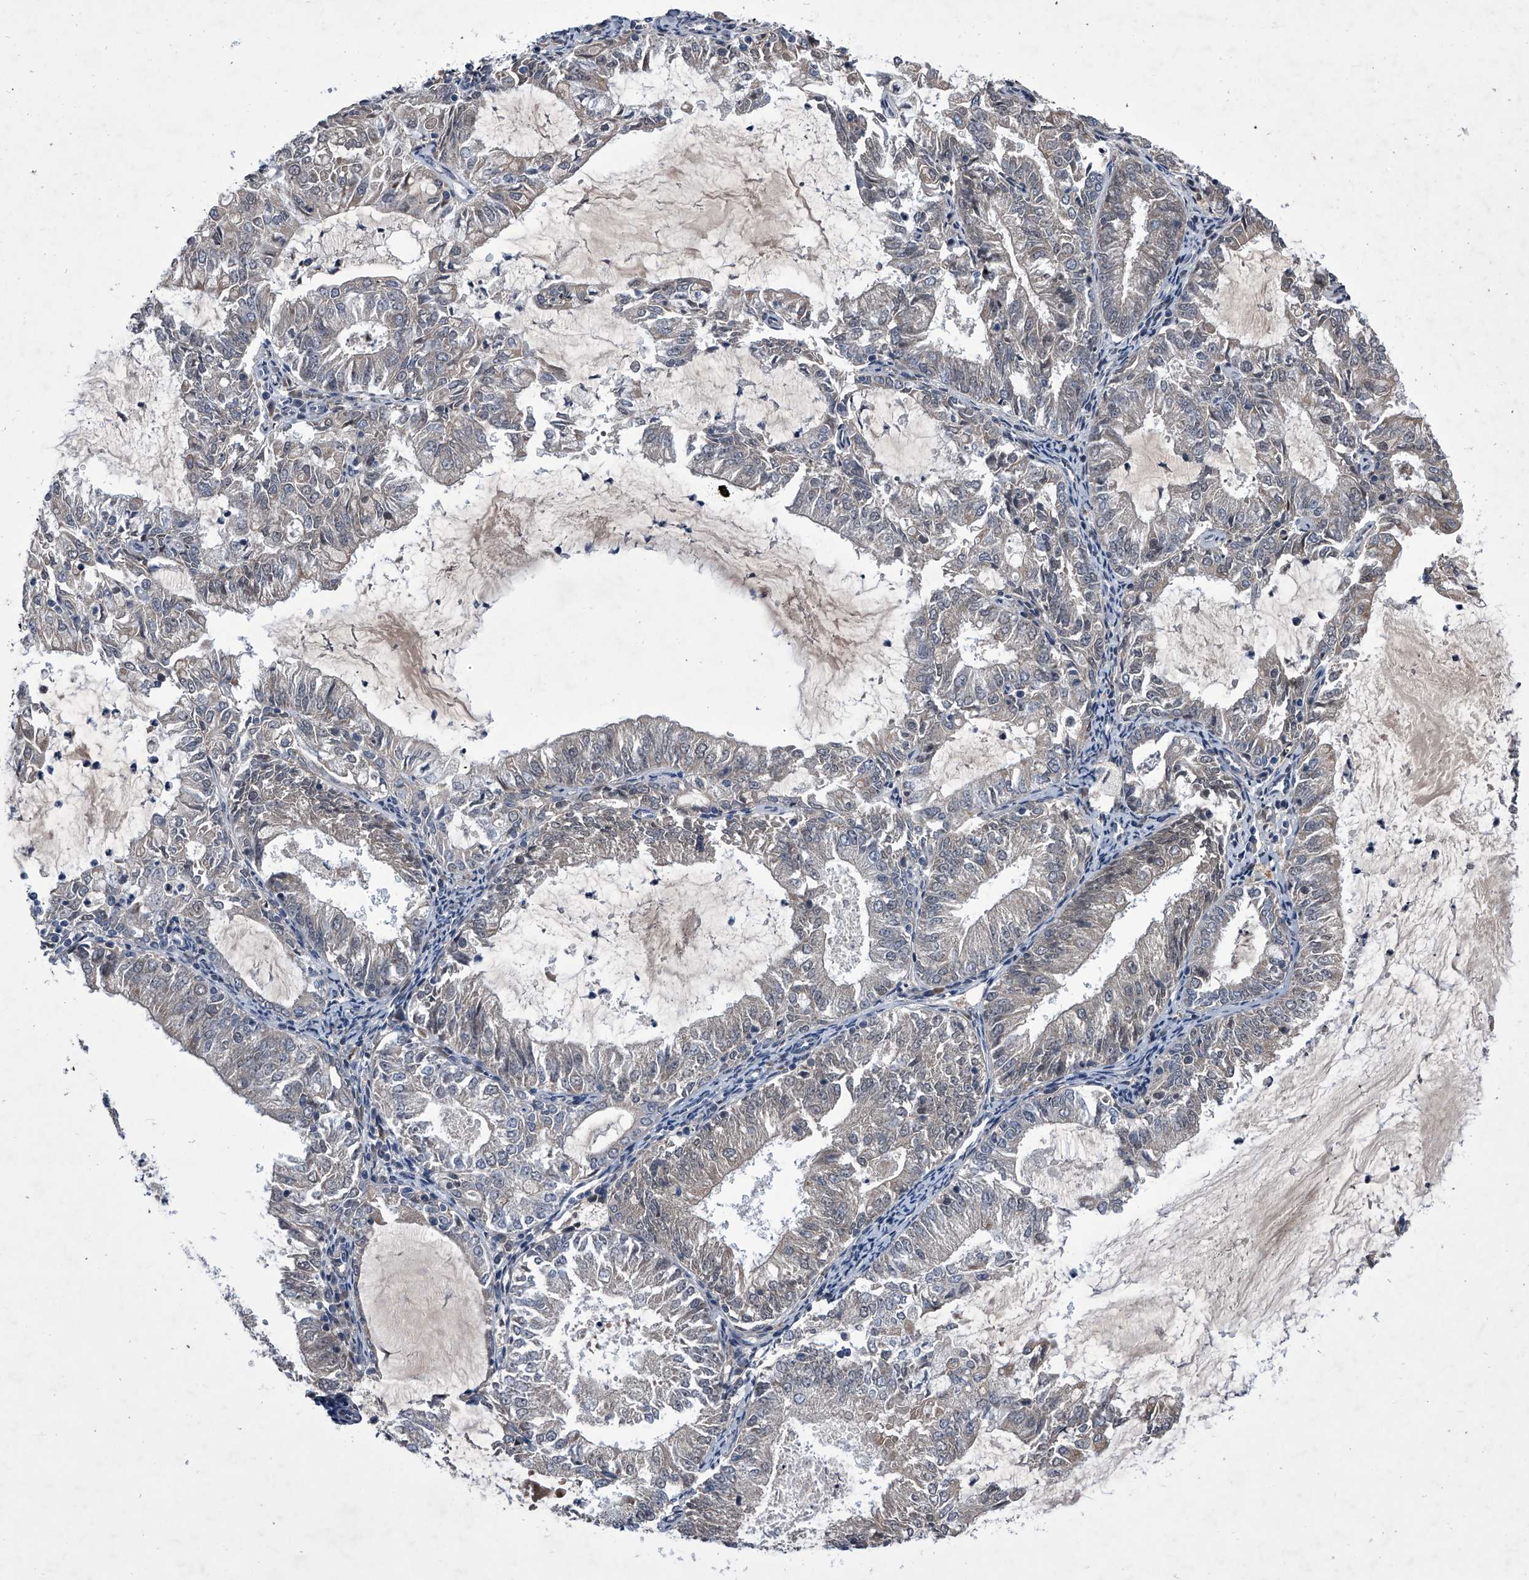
{"staining": {"intensity": "negative", "quantity": "none", "location": "none"}, "tissue": "endometrial cancer", "cell_type": "Tumor cells", "image_type": "cancer", "snomed": [{"axis": "morphology", "description": "Adenocarcinoma, NOS"}, {"axis": "topography", "description": "Endometrium"}], "caption": "Photomicrograph shows no protein expression in tumor cells of adenocarcinoma (endometrial) tissue.", "gene": "ZNF76", "patient": {"sex": "female", "age": 57}}